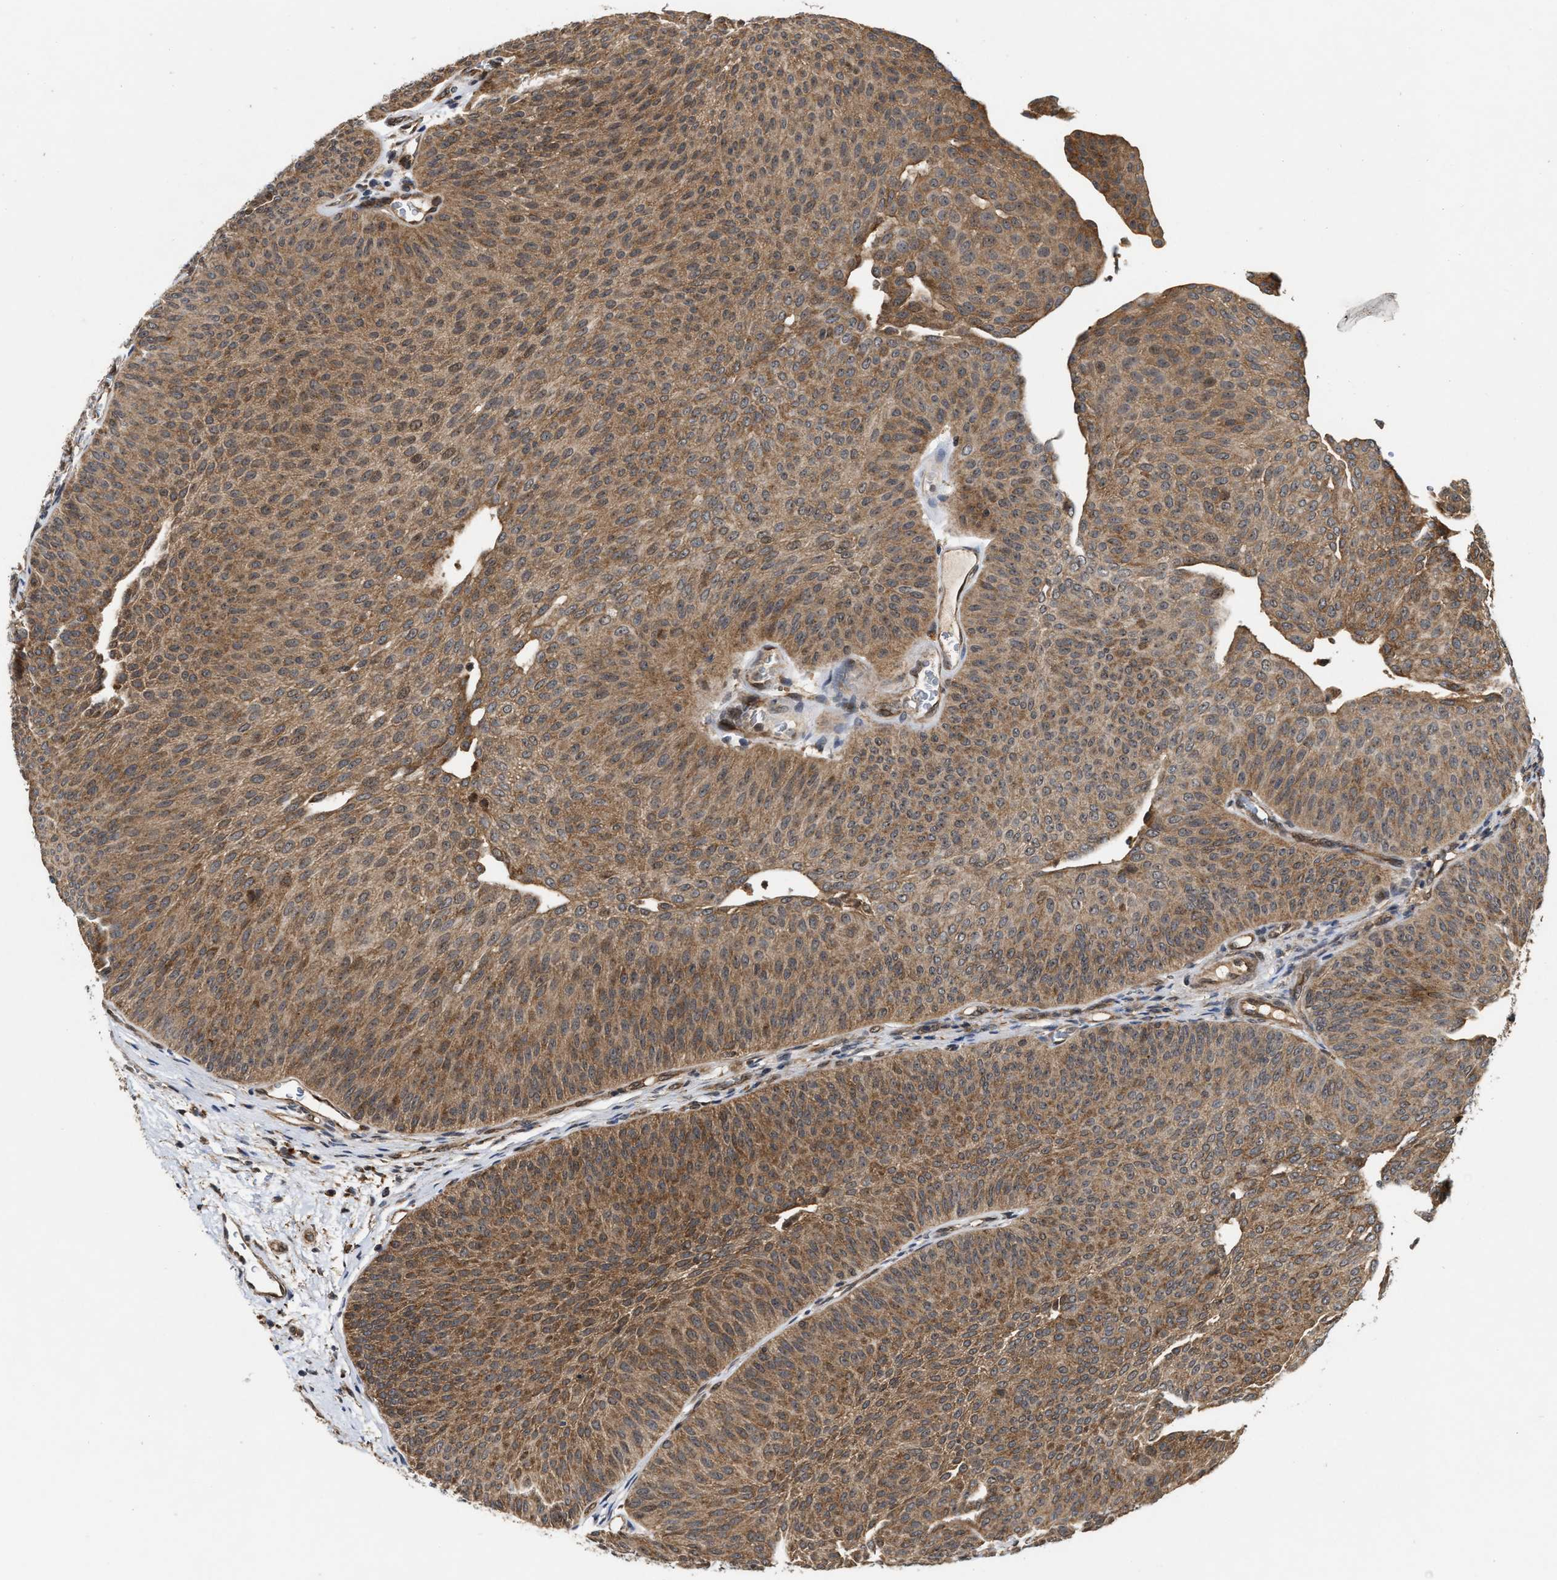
{"staining": {"intensity": "moderate", "quantity": ">75%", "location": "cytoplasmic/membranous"}, "tissue": "urothelial cancer", "cell_type": "Tumor cells", "image_type": "cancer", "snomed": [{"axis": "morphology", "description": "Urothelial carcinoma, Low grade"}, {"axis": "topography", "description": "Urinary bladder"}], "caption": "Moderate cytoplasmic/membranous positivity for a protein is present in approximately >75% of tumor cells of low-grade urothelial carcinoma using IHC.", "gene": "CFLAR", "patient": {"sex": "female", "age": 60}}